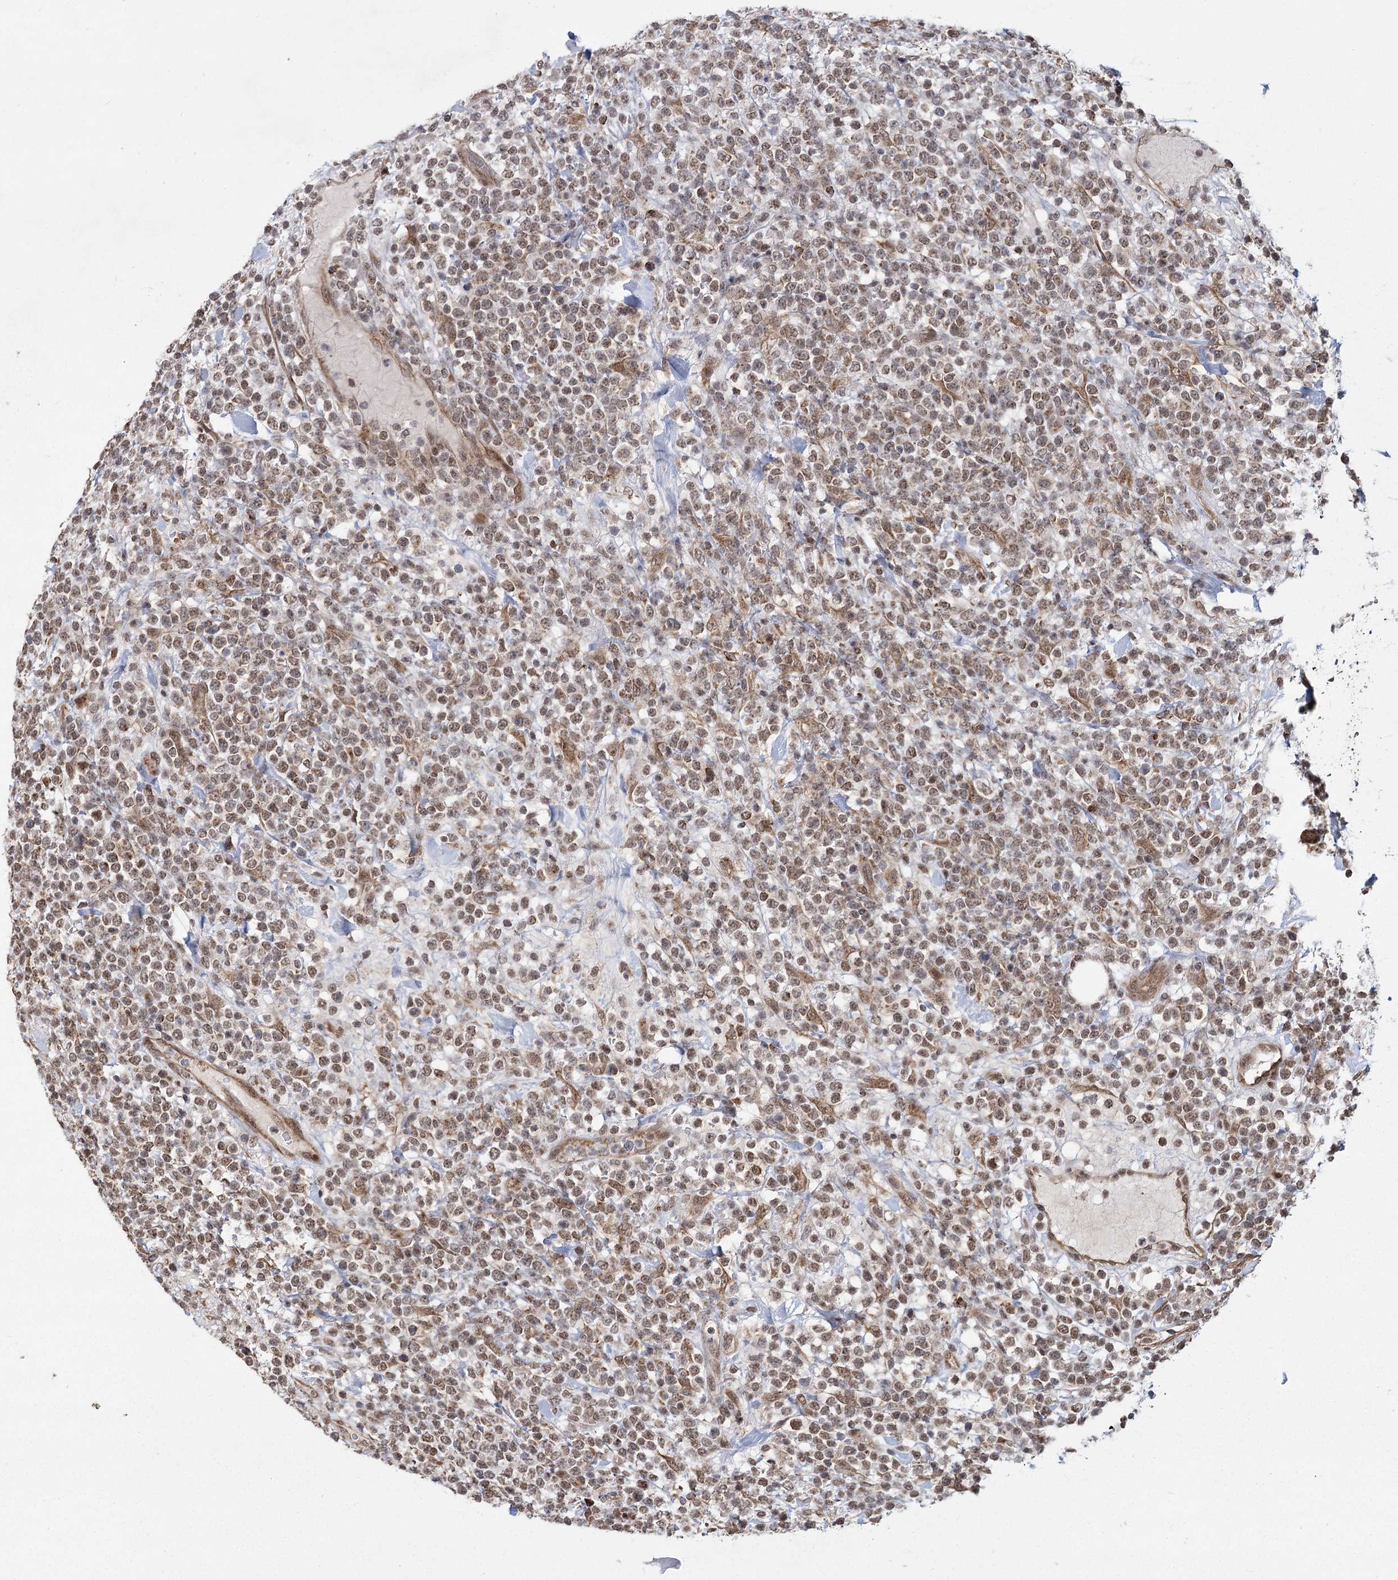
{"staining": {"intensity": "moderate", "quantity": ">75%", "location": "nuclear"}, "tissue": "lymphoma", "cell_type": "Tumor cells", "image_type": "cancer", "snomed": [{"axis": "morphology", "description": "Malignant lymphoma, non-Hodgkin's type, High grade"}, {"axis": "topography", "description": "Colon"}], "caption": "Human lymphoma stained with a brown dye exhibits moderate nuclear positive positivity in approximately >75% of tumor cells.", "gene": "ZCCHC24", "patient": {"sex": "female", "age": 53}}